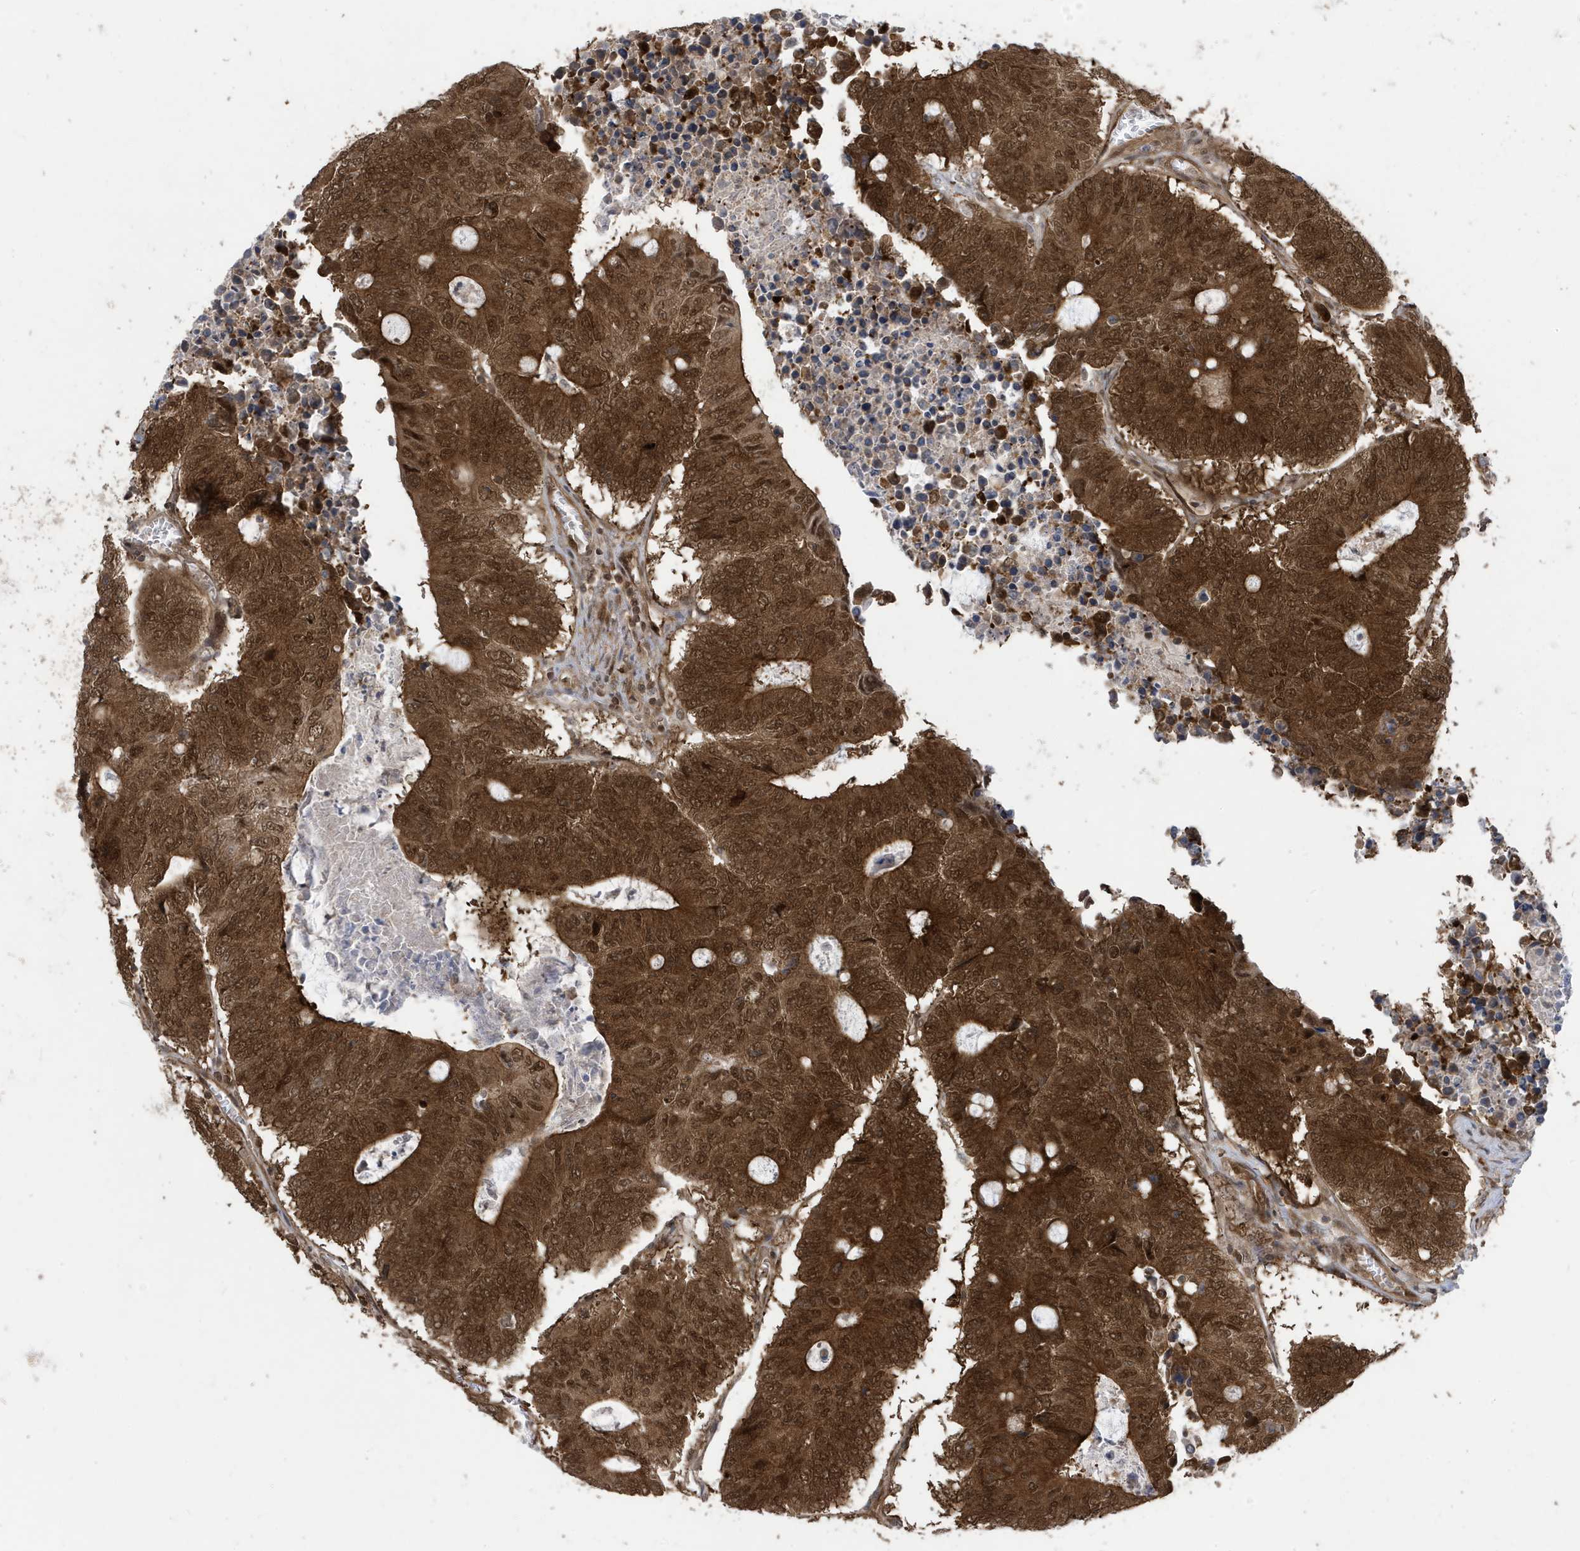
{"staining": {"intensity": "strong", "quantity": ">75%", "location": "cytoplasmic/membranous,nuclear"}, "tissue": "colorectal cancer", "cell_type": "Tumor cells", "image_type": "cancer", "snomed": [{"axis": "morphology", "description": "Adenocarcinoma, NOS"}, {"axis": "topography", "description": "Colon"}], "caption": "The image displays immunohistochemical staining of colorectal cancer. There is strong cytoplasmic/membranous and nuclear positivity is present in approximately >75% of tumor cells.", "gene": "UBQLN1", "patient": {"sex": "male", "age": 87}}